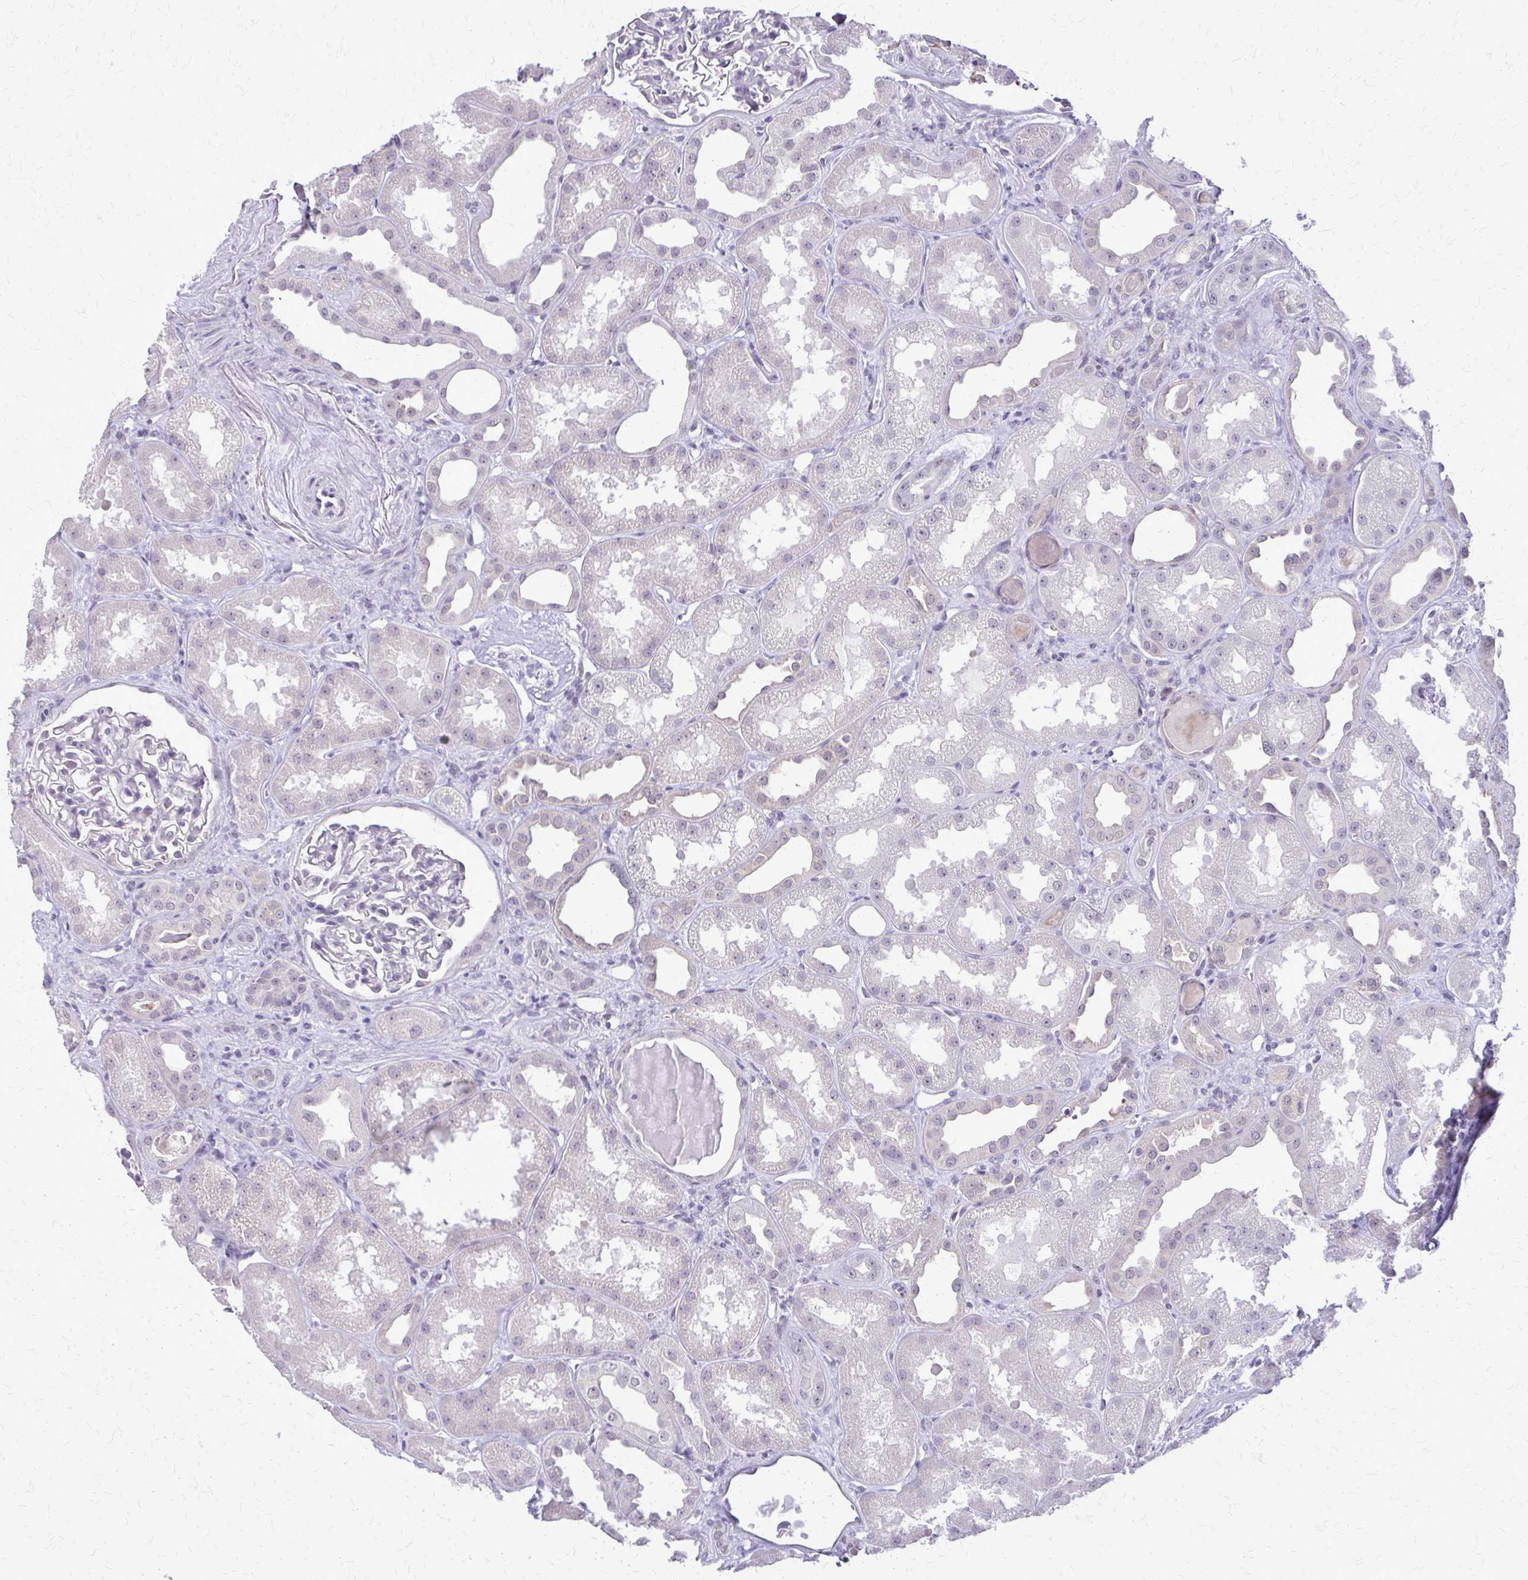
{"staining": {"intensity": "negative", "quantity": "none", "location": "none"}, "tissue": "kidney", "cell_type": "Cells in glomeruli", "image_type": "normal", "snomed": [{"axis": "morphology", "description": "Normal tissue, NOS"}, {"axis": "topography", "description": "Kidney"}], "caption": "This is an immunohistochemistry (IHC) histopathology image of normal human kidney. There is no expression in cells in glomeruli.", "gene": "PLCB1", "patient": {"sex": "male", "age": 61}}